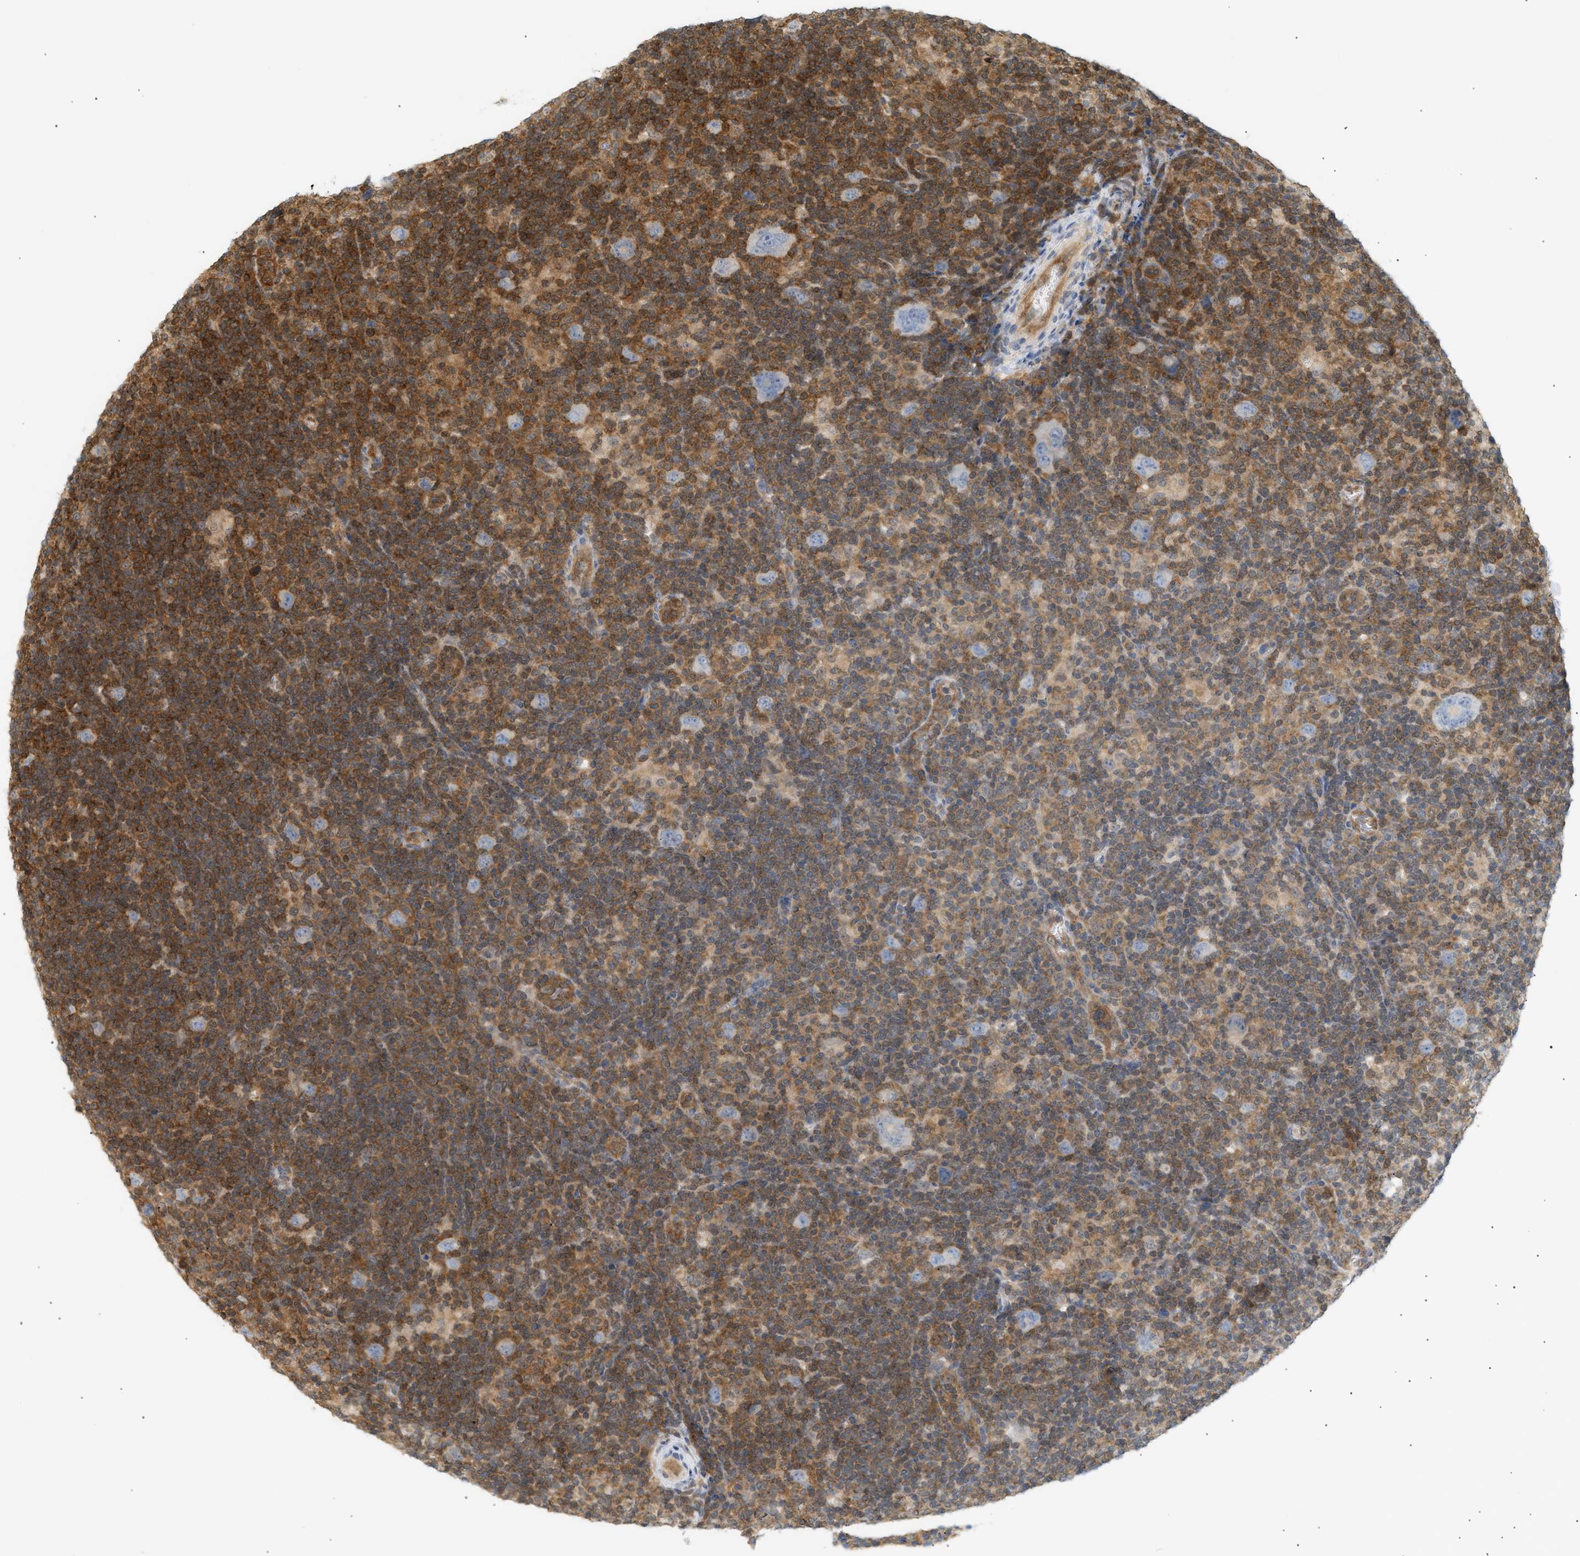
{"staining": {"intensity": "negative", "quantity": "none", "location": "none"}, "tissue": "lymphoma", "cell_type": "Tumor cells", "image_type": "cancer", "snomed": [{"axis": "morphology", "description": "Hodgkin's disease, NOS"}, {"axis": "topography", "description": "Lymph node"}], "caption": "This is a image of immunohistochemistry (IHC) staining of lymphoma, which shows no expression in tumor cells.", "gene": "SHC1", "patient": {"sex": "female", "age": 57}}